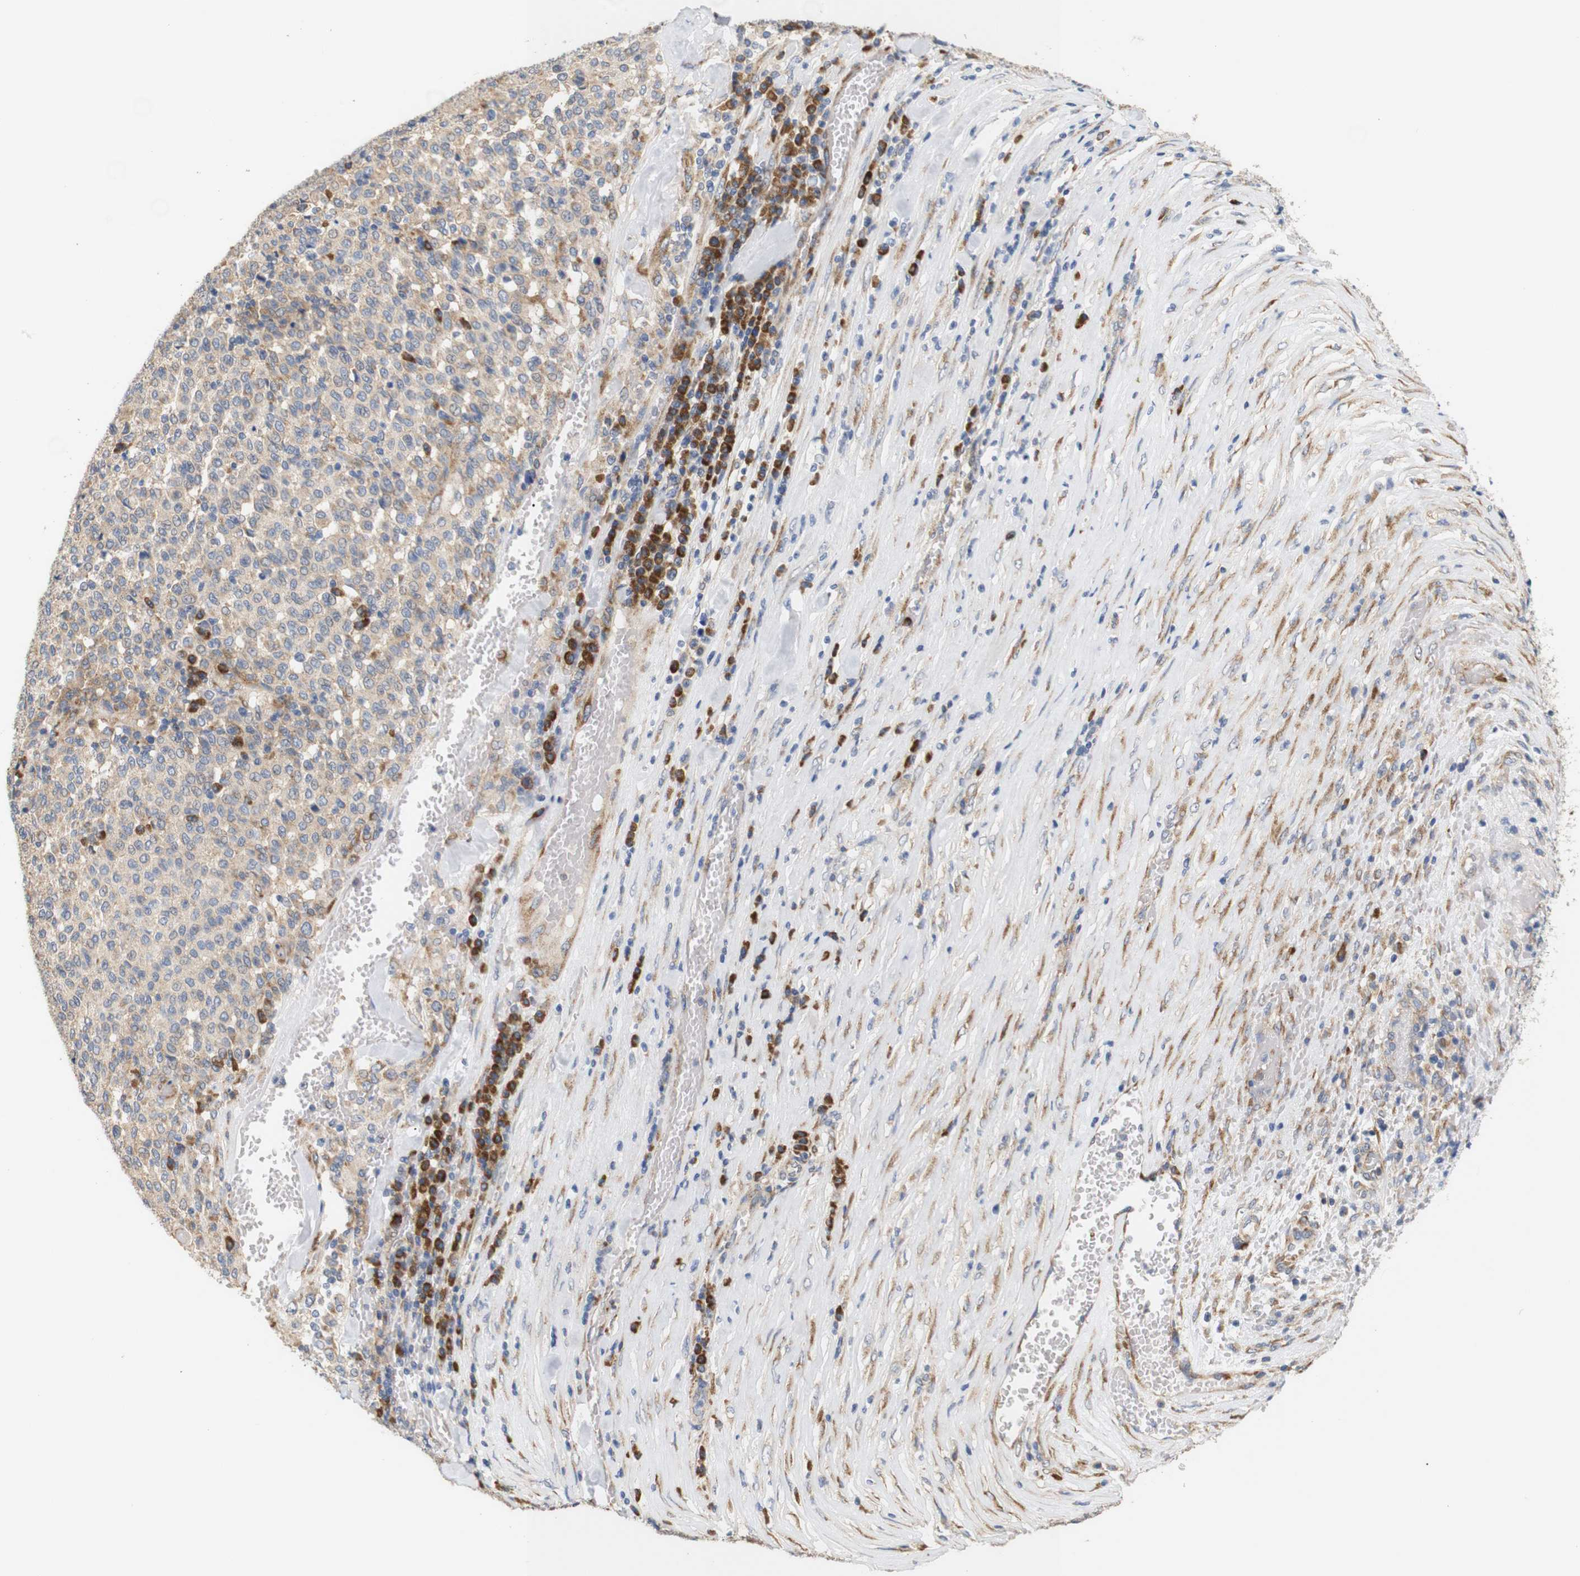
{"staining": {"intensity": "moderate", "quantity": ">75%", "location": "cytoplasmic/membranous"}, "tissue": "melanoma", "cell_type": "Tumor cells", "image_type": "cancer", "snomed": [{"axis": "morphology", "description": "Malignant melanoma, Metastatic site"}, {"axis": "topography", "description": "Pancreas"}], "caption": "Human melanoma stained with a brown dye demonstrates moderate cytoplasmic/membranous positive positivity in about >75% of tumor cells.", "gene": "TRIM5", "patient": {"sex": "female", "age": 30}}